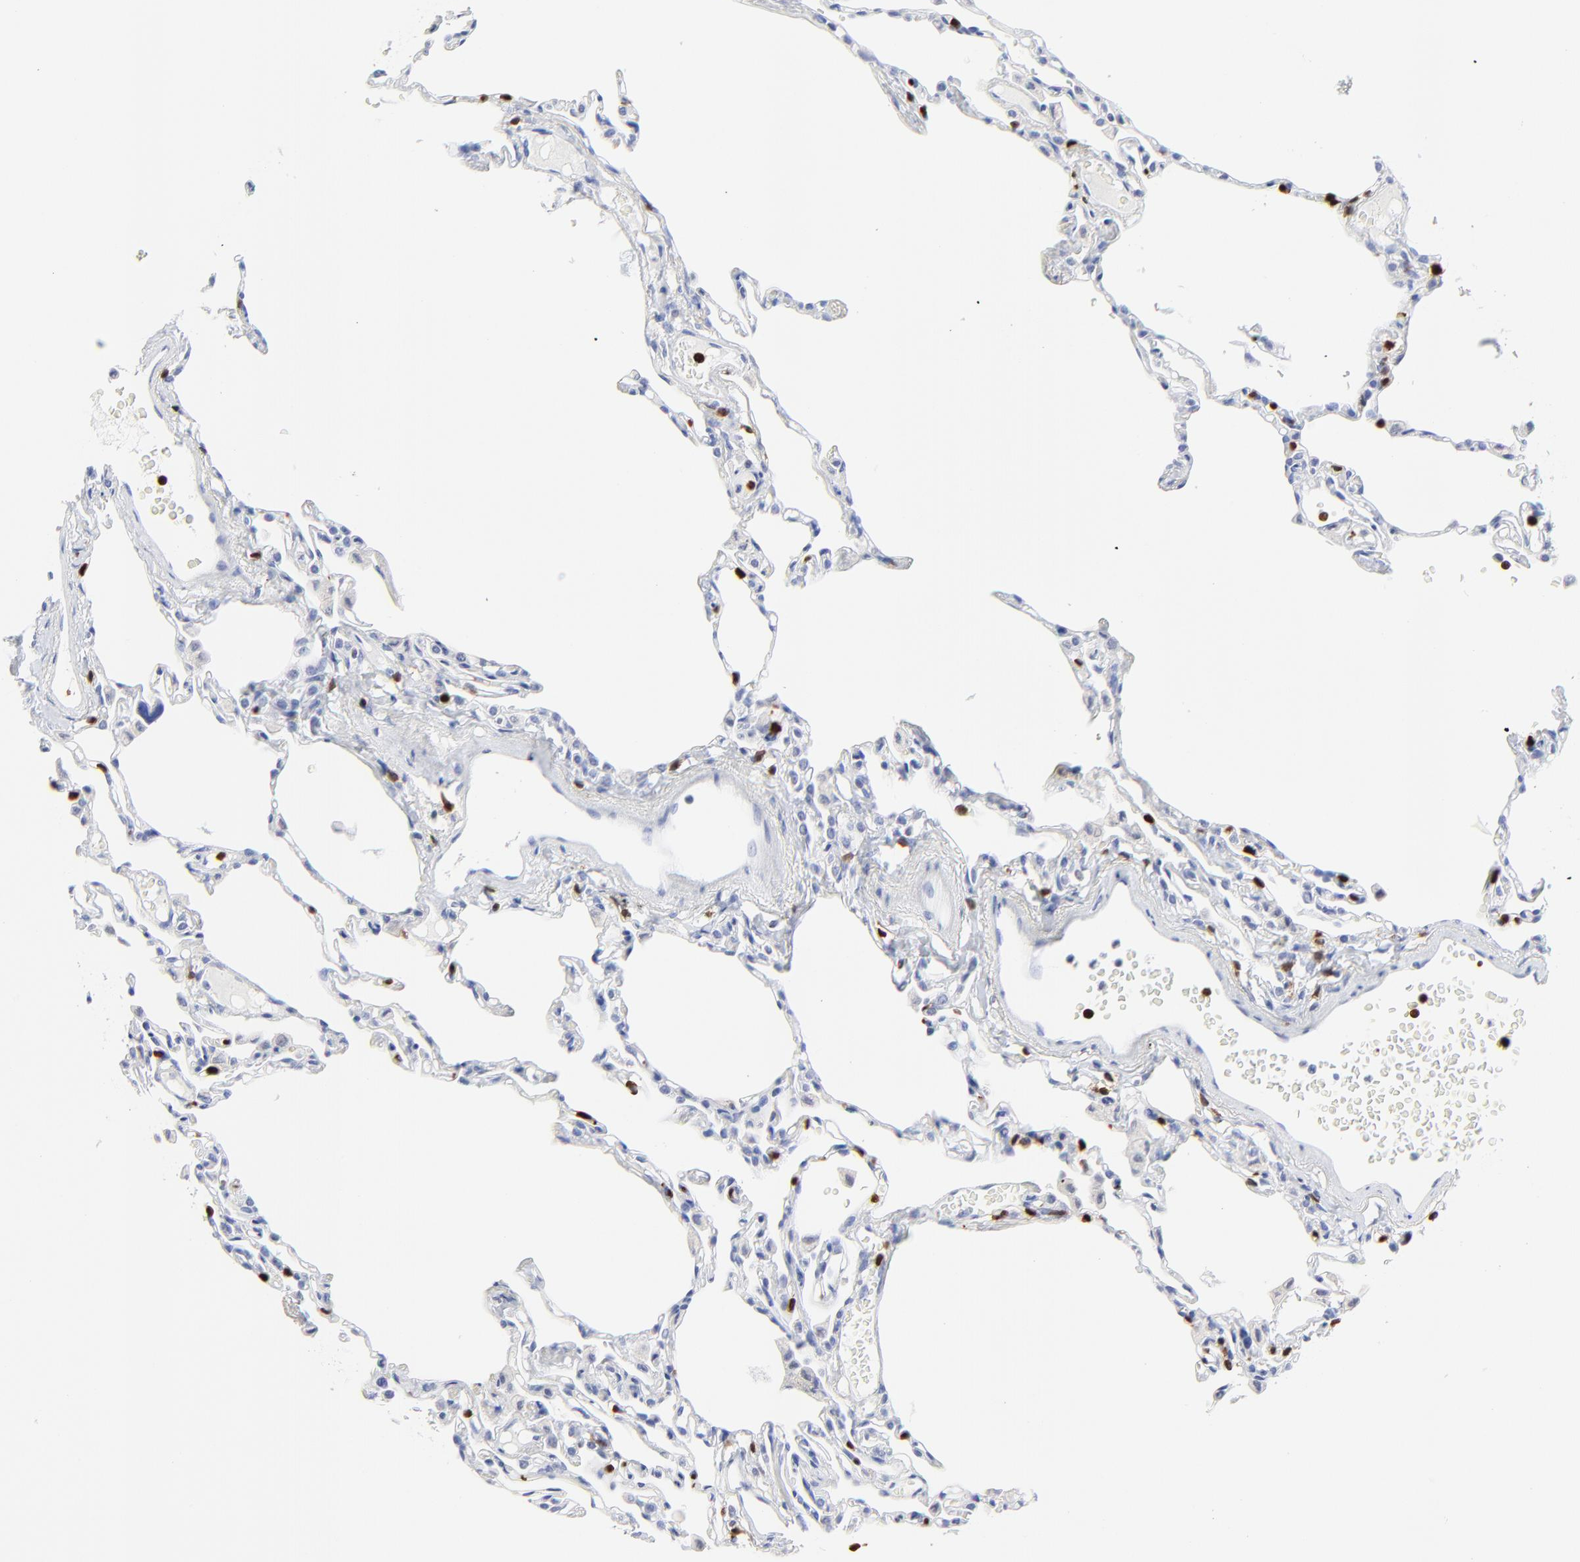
{"staining": {"intensity": "negative", "quantity": "none", "location": "none"}, "tissue": "lung", "cell_type": "Alveolar cells", "image_type": "normal", "snomed": [{"axis": "morphology", "description": "Normal tissue, NOS"}, {"axis": "topography", "description": "Lung"}], "caption": "Human lung stained for a protein using immunohistochemistry reveals no staining in alveolar cells.", "gene": "ZAP70", "patient": {"sex": "female", "age": 49}}